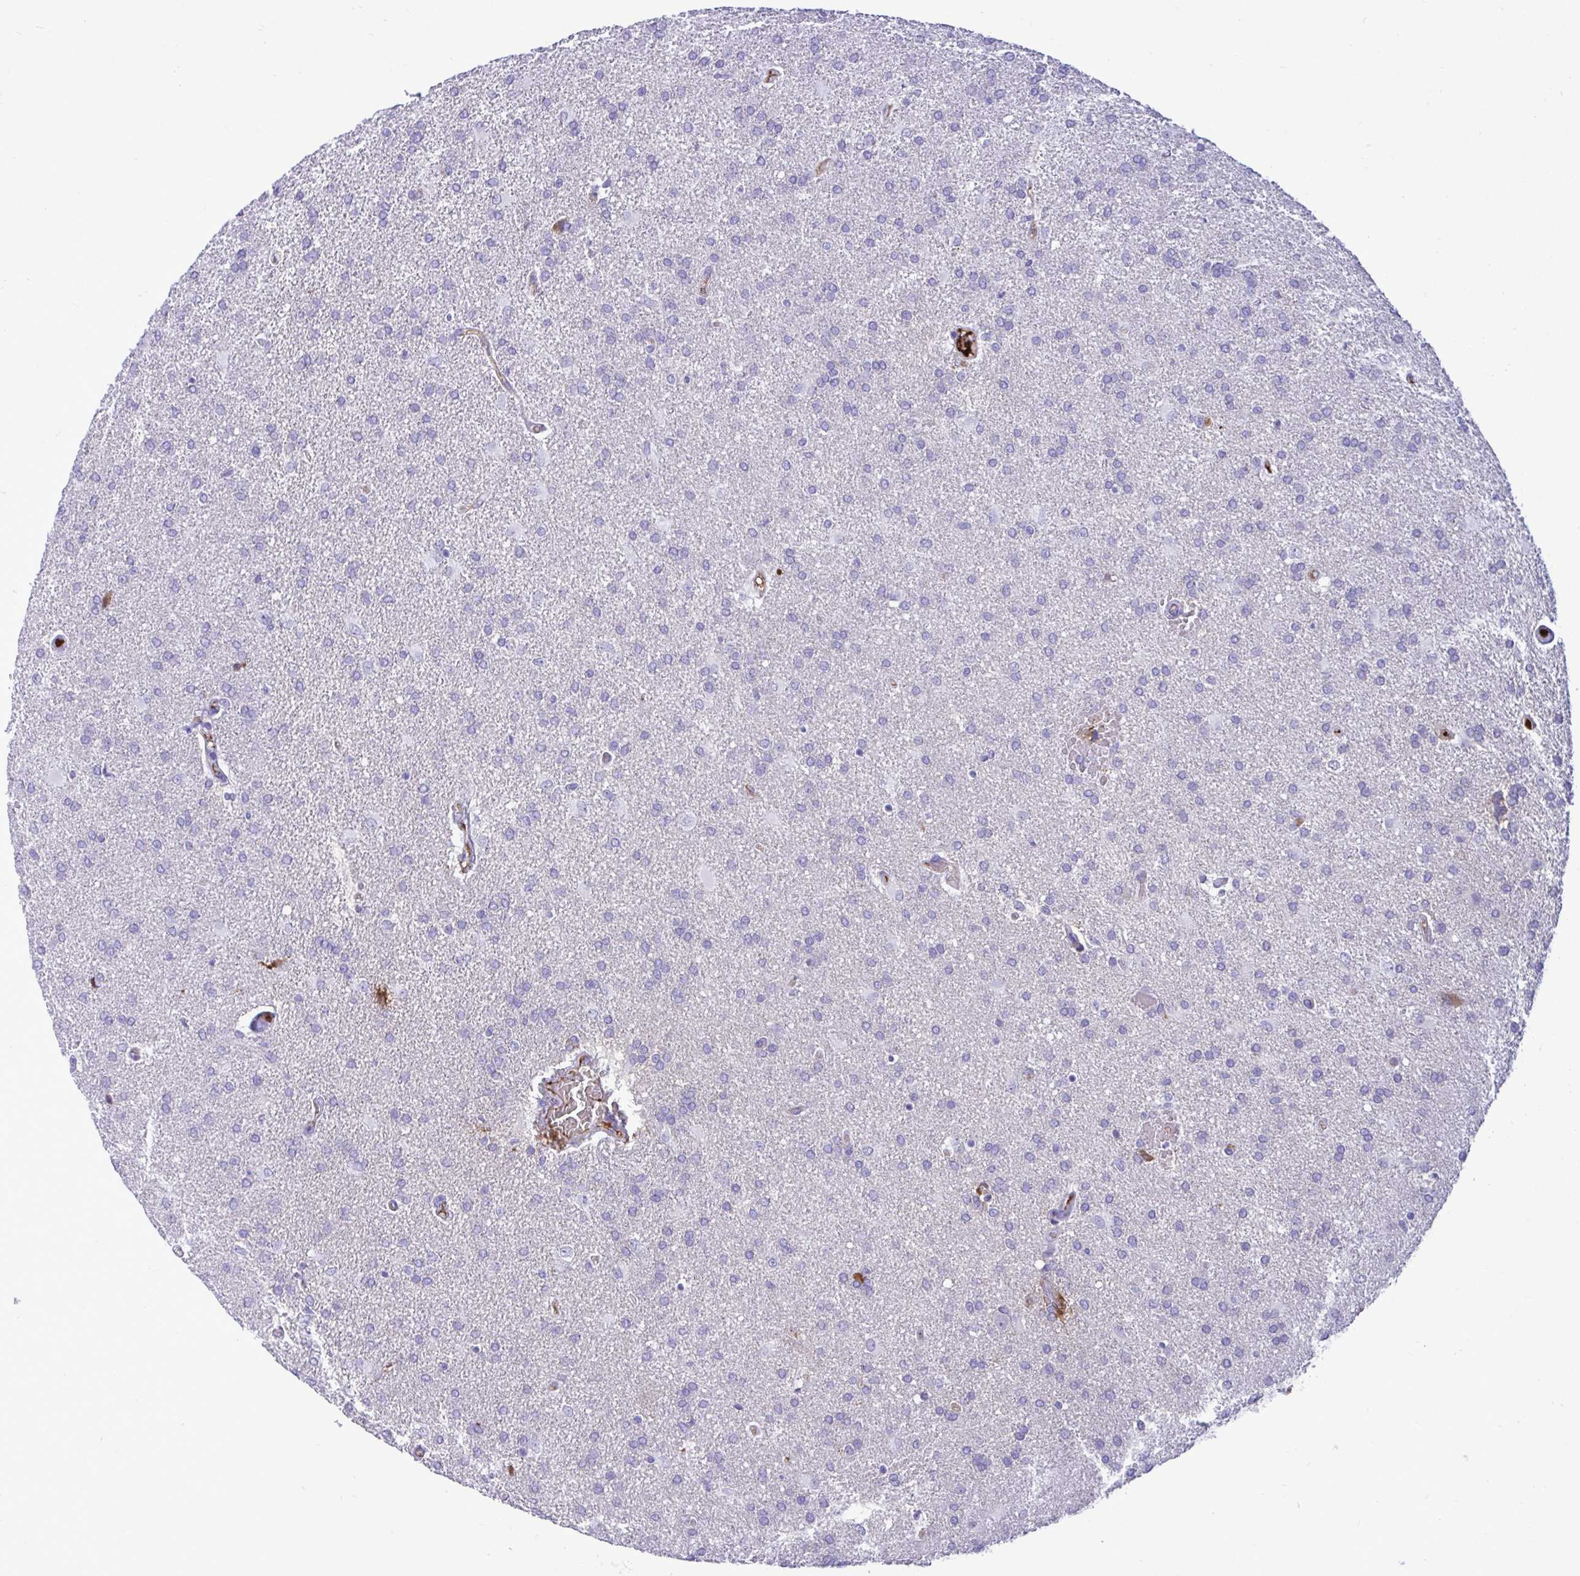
{"staining": {"intensity": "negative", "quantity": "none", "location": "none"}, "tissue": "glioma", "cell_type": "Tumor cells", "image_type": "cancer", "snomed": [{"axis": "morphology", "description": "Glioma, malignant, High grade"}, {"axis": "topography", "description": "Brain"}], "caption": "This is an IHC micrograph of human glioma. There is no staining in tumor cells.", "gene": "F2", "patient": {"sex": "male", "age": 68}}